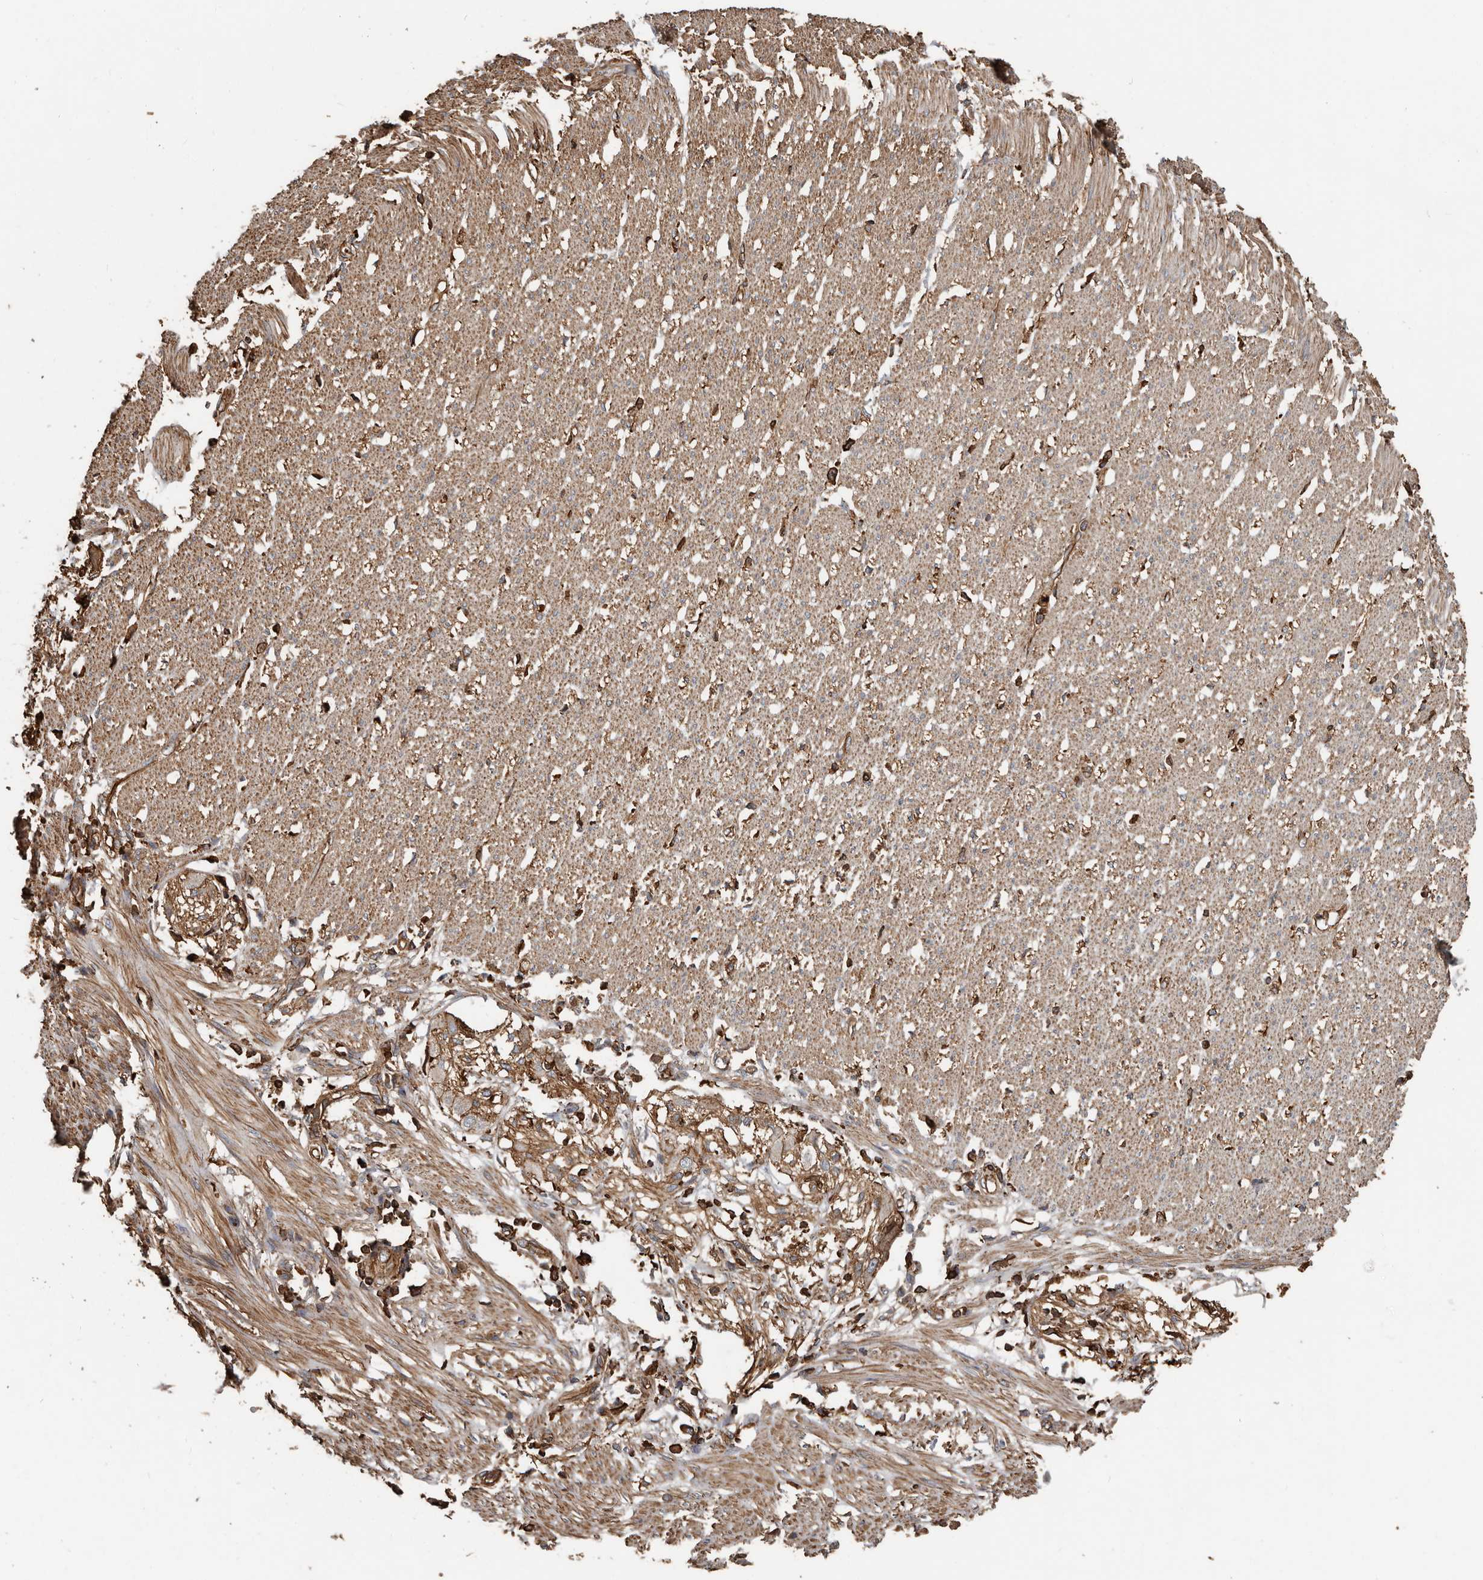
{"staining": {"intensity": "moderate", "quantity": ">75%", "location": "cytoplasmic/membranous"}, "tissue": "smooth muscle", "cell_type": "Smooth muscle cells", "image_type": "normal", "snomed": [{"axis": "morphology", "description": "Normal tissue, NOS"}, {"axis": "morphology", "description": "Adenocarcinoma, NOS"}, {"axis": "topography", "description": "Colon"}, {"axis": "topography", "description": "Peripheral nerve tissue"}], "caption": "High-power microscopy captured an immunohistochemistry (IHC) image of normal smooth muscle, revealing moderate cytoplasmic/membranous expression in approximately >75% of smooth muscle cells. Ihc stains the protein of interest in brown and the nuclei are stained blue.", "gene": "DENND6B", "patient": {"sex": "male", "age": 14}}